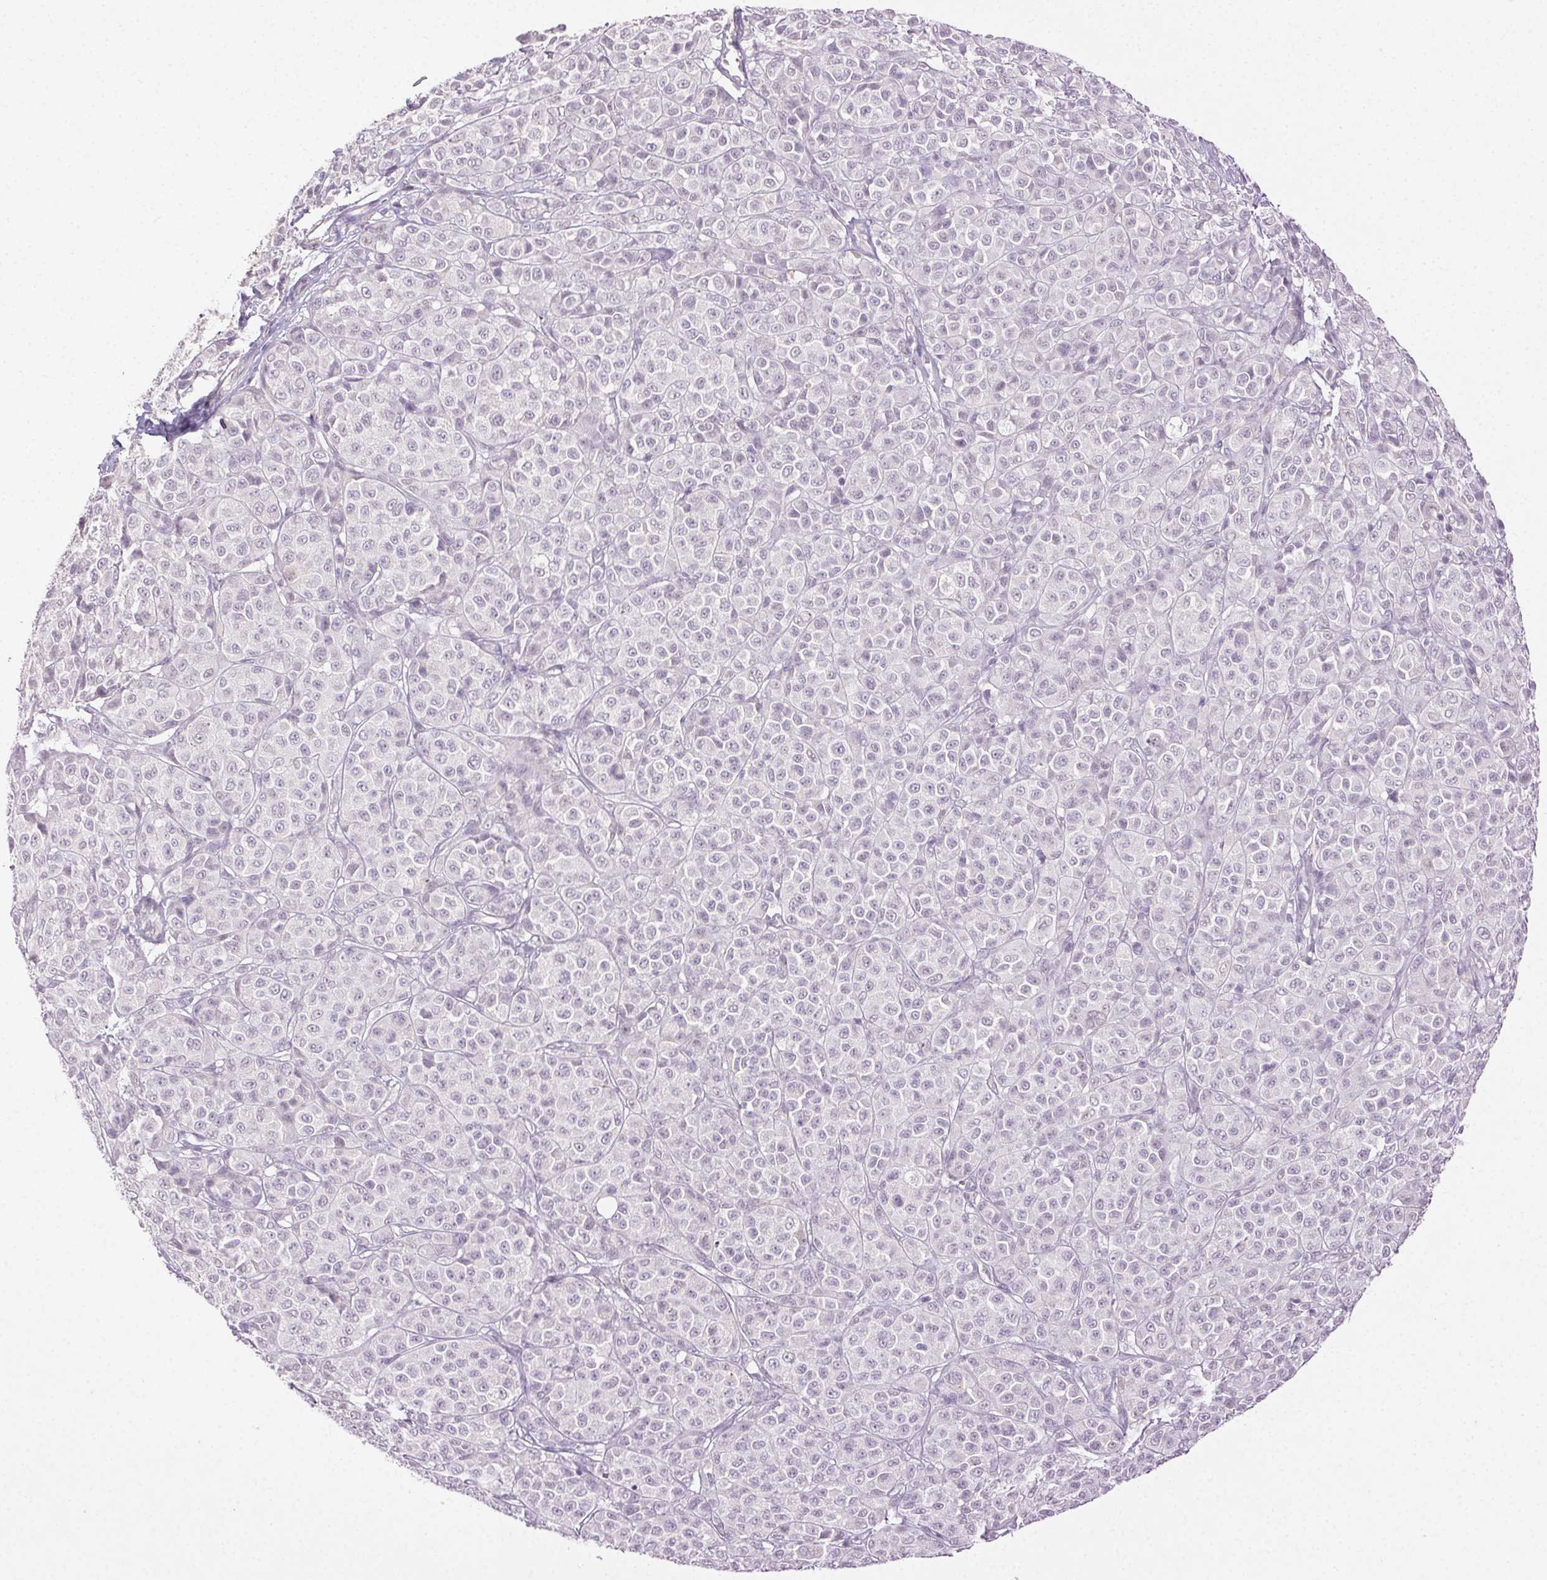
{"staining": {"intensity": "negative", "quantity": "none", "location": "none"}, "tissue": "melanoma", "cell_type": "Tumor cells", "image_type": "cancer", "snomed": [{"axis": "morphology", "description": "Malignant melanoma, NOS"}, {"axis": "topography", "description": "Skin"}], "caption": "IHC micrograph of human melanoma stained for a protein (brown), which displays no staining in tumor cells.", "gene": "CLDN10", "patient": {"sex": "male", "age": 89}}